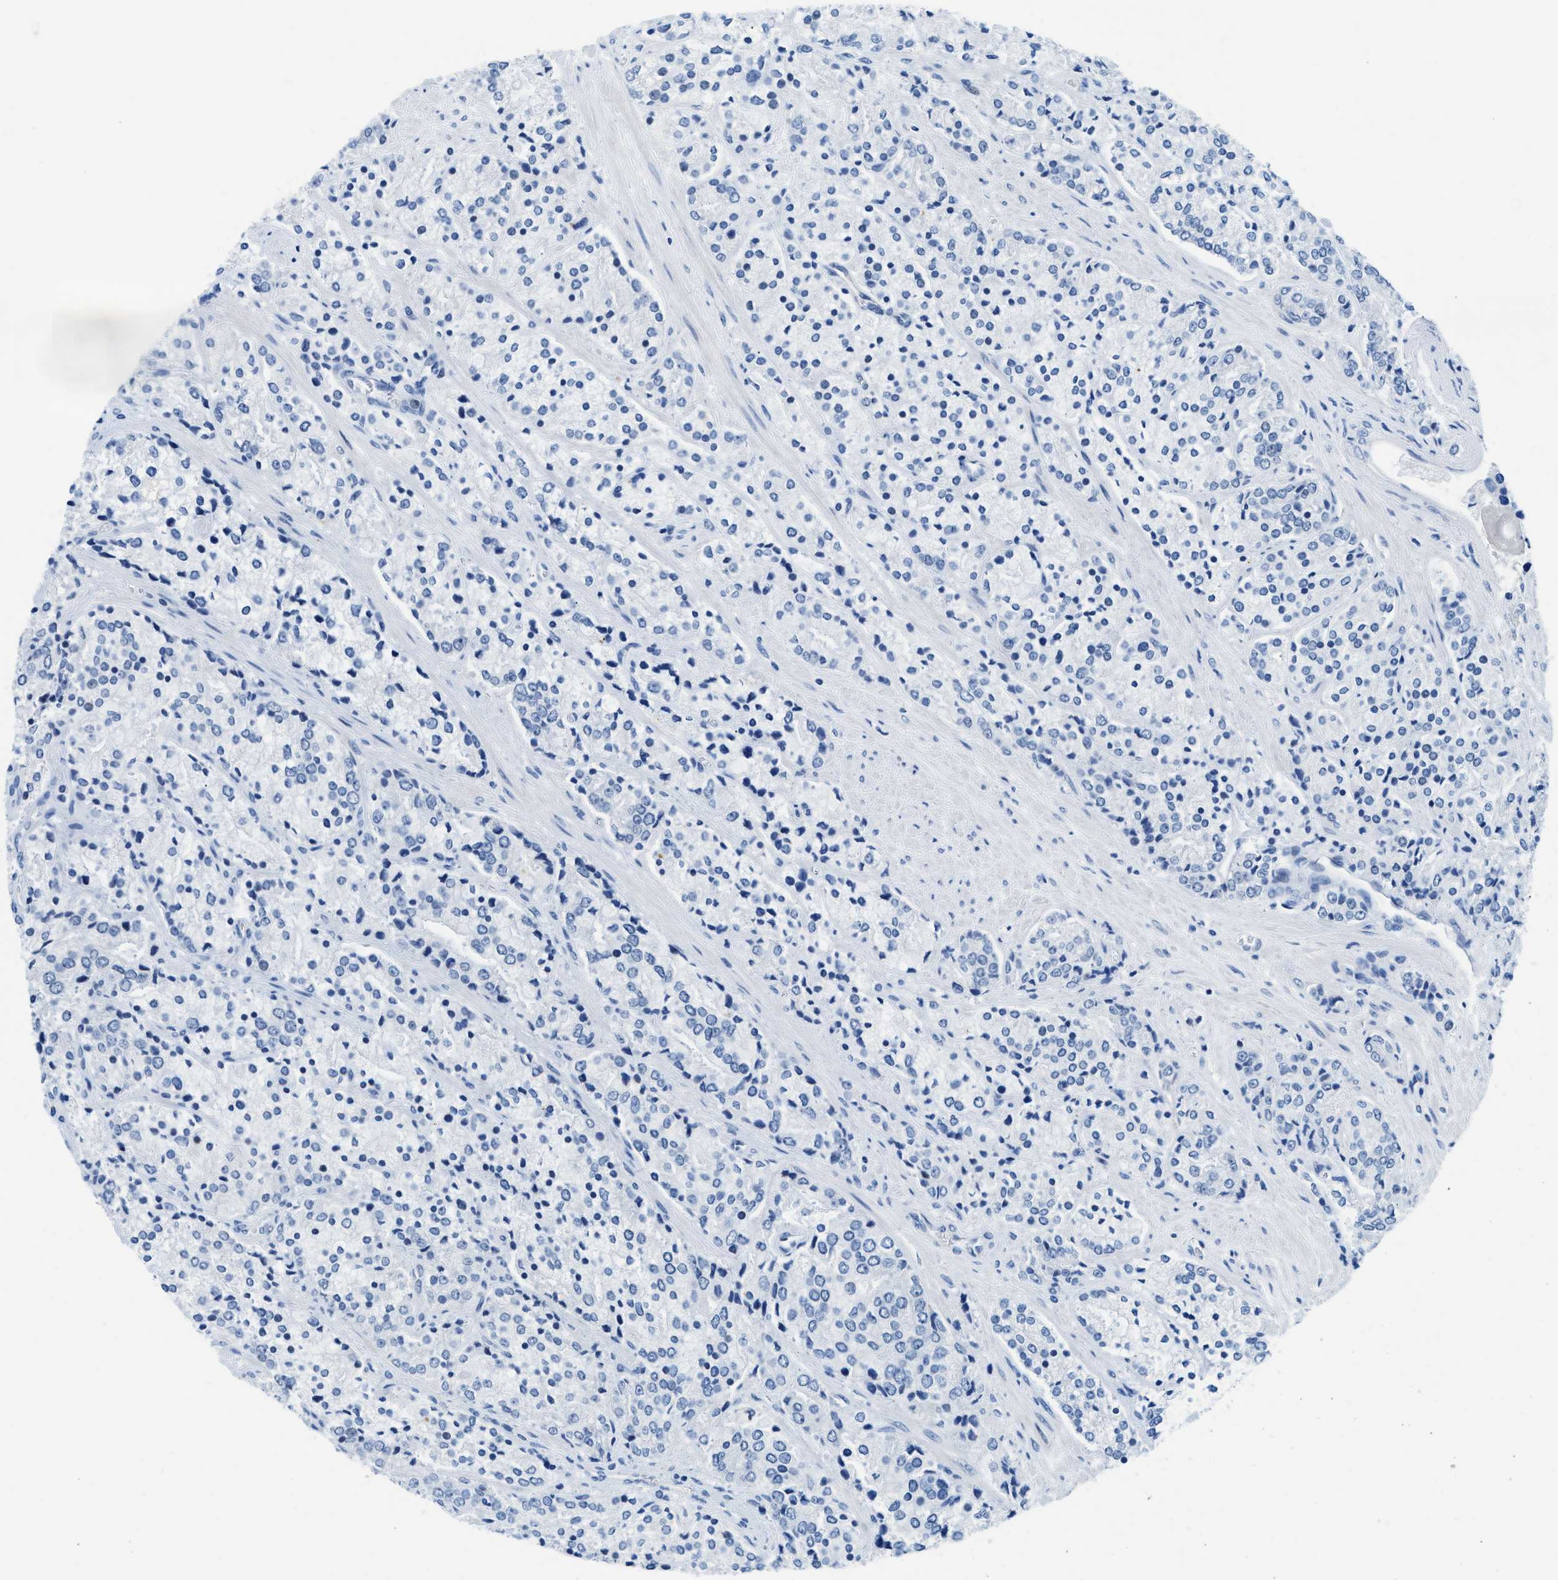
{"staining": {"intensity": "negative", "quantity": "none", "location": "none"}, "tissue": "prostate cancer", "cell_type": "Tumor cells", "image_type": "cancer", "snomed": [{"axis": "morphology", "description": "Adenocarcinoma, High grade"}, {"axis": "topography", "description": "Prostate"}], "caption": "Histopathology image shows no significant protein expression in tumor cells of prostate cancer (high-grade adenocarcinoma). The staining was performed using DAB (3,3'-diaminobenzidine) to visualize the protein expression in brown, while the nuclei were stained in blue with hematoxylin (Magnification: 20x).", "gene": "MBL2", "patient": {"sex": "male", "age": 71}}